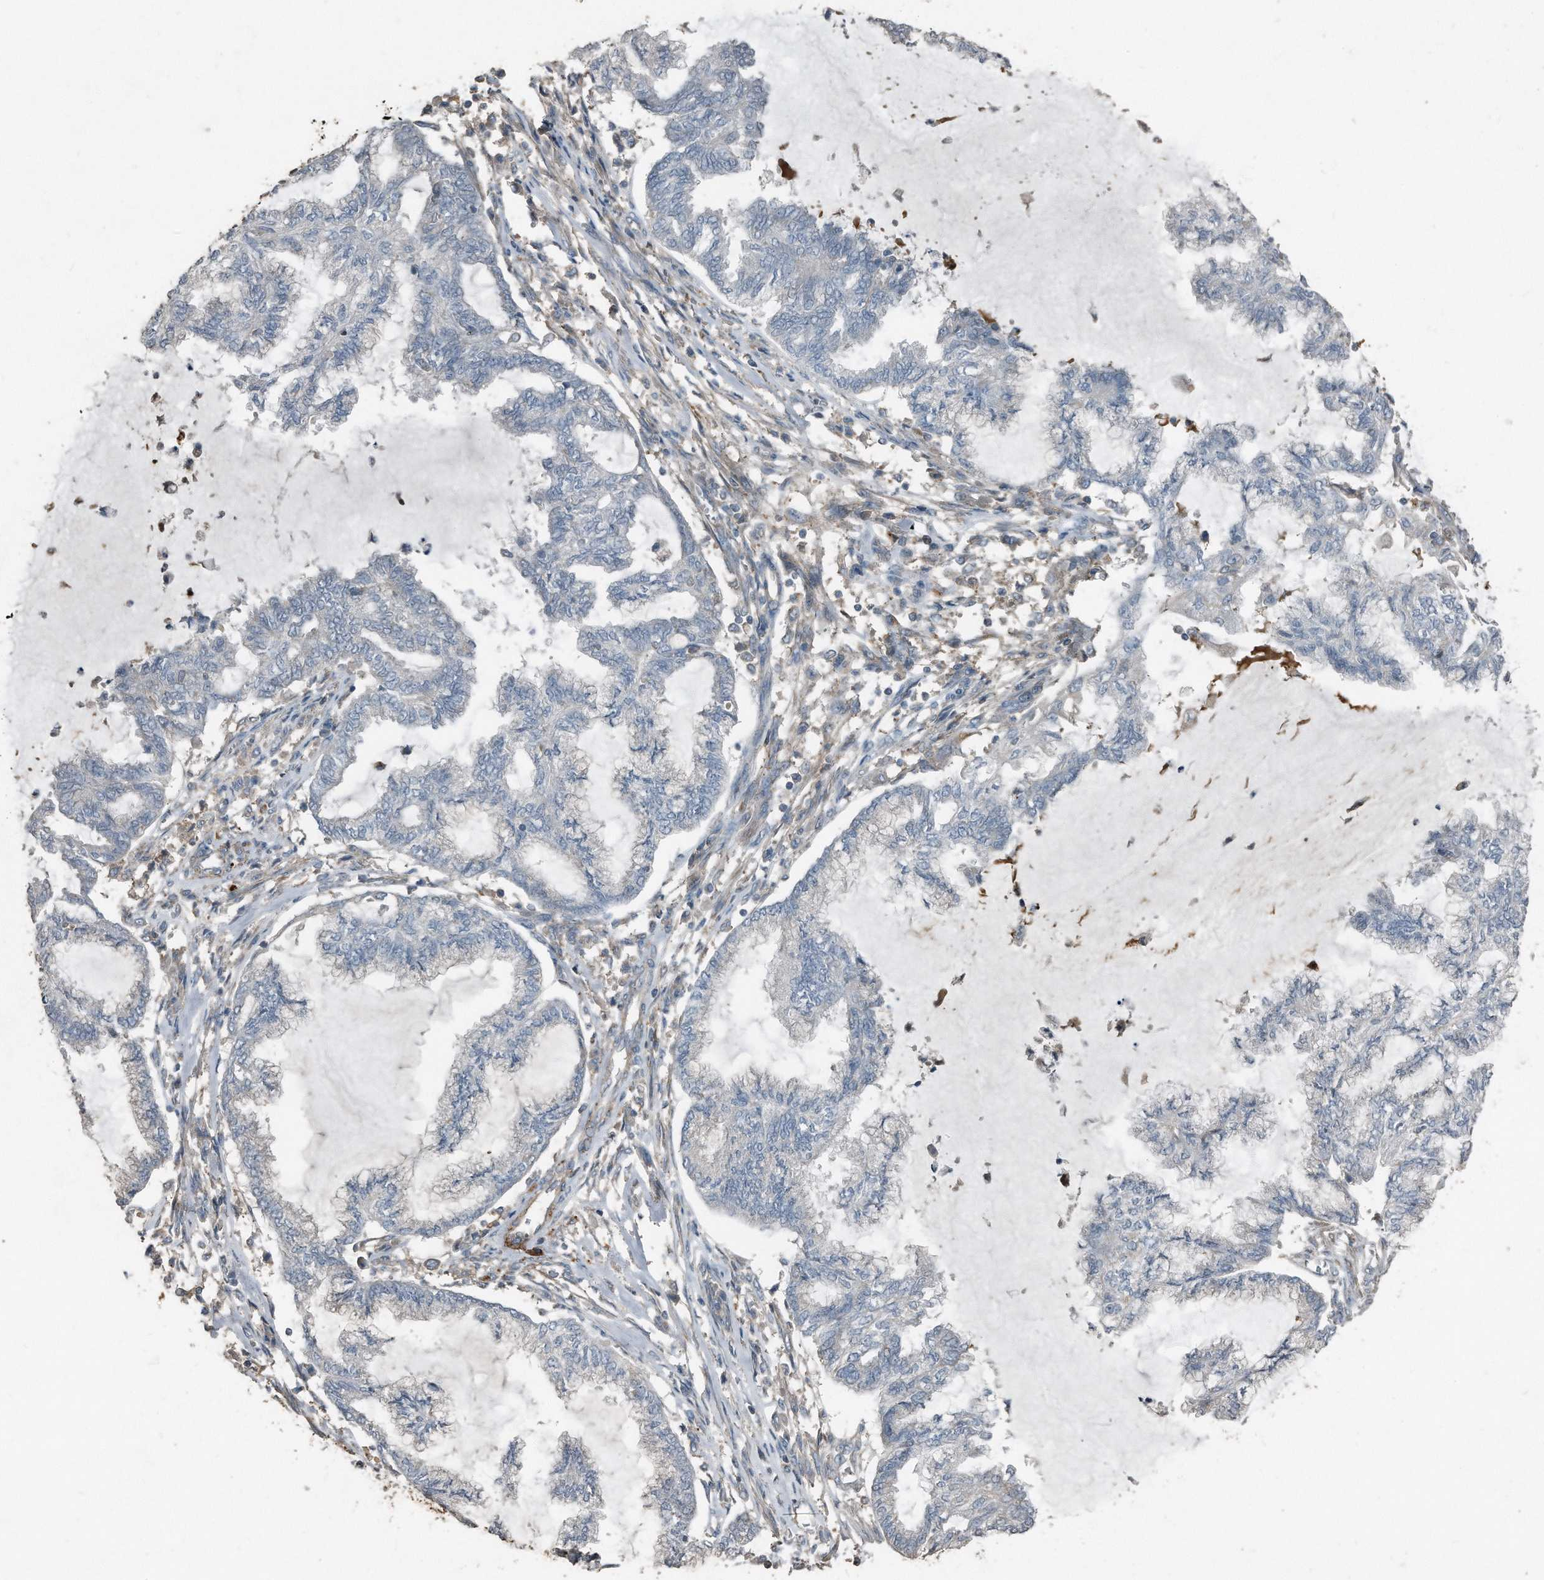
{"staining": {"intensity": "negative", "quantity": "none", "location": "none"}, "tissue": "endometrial cancer", "cell_type": "Tumor cells", "image_type": "cancer", "snomed": [{"axis": "morphology", "description": "Adenocarcinoma, NOS"}, {"axis": "topography", "description": "Endometrium"}], "caption": "An IHC image of endometrial cancer is shown. There is no staining in tumor cells of endometrial cancer. (DAB immunohistochemistry with hematoxylin counter stain).", "gene": "C9", "patient": {"sex": "female", "age": 86}}